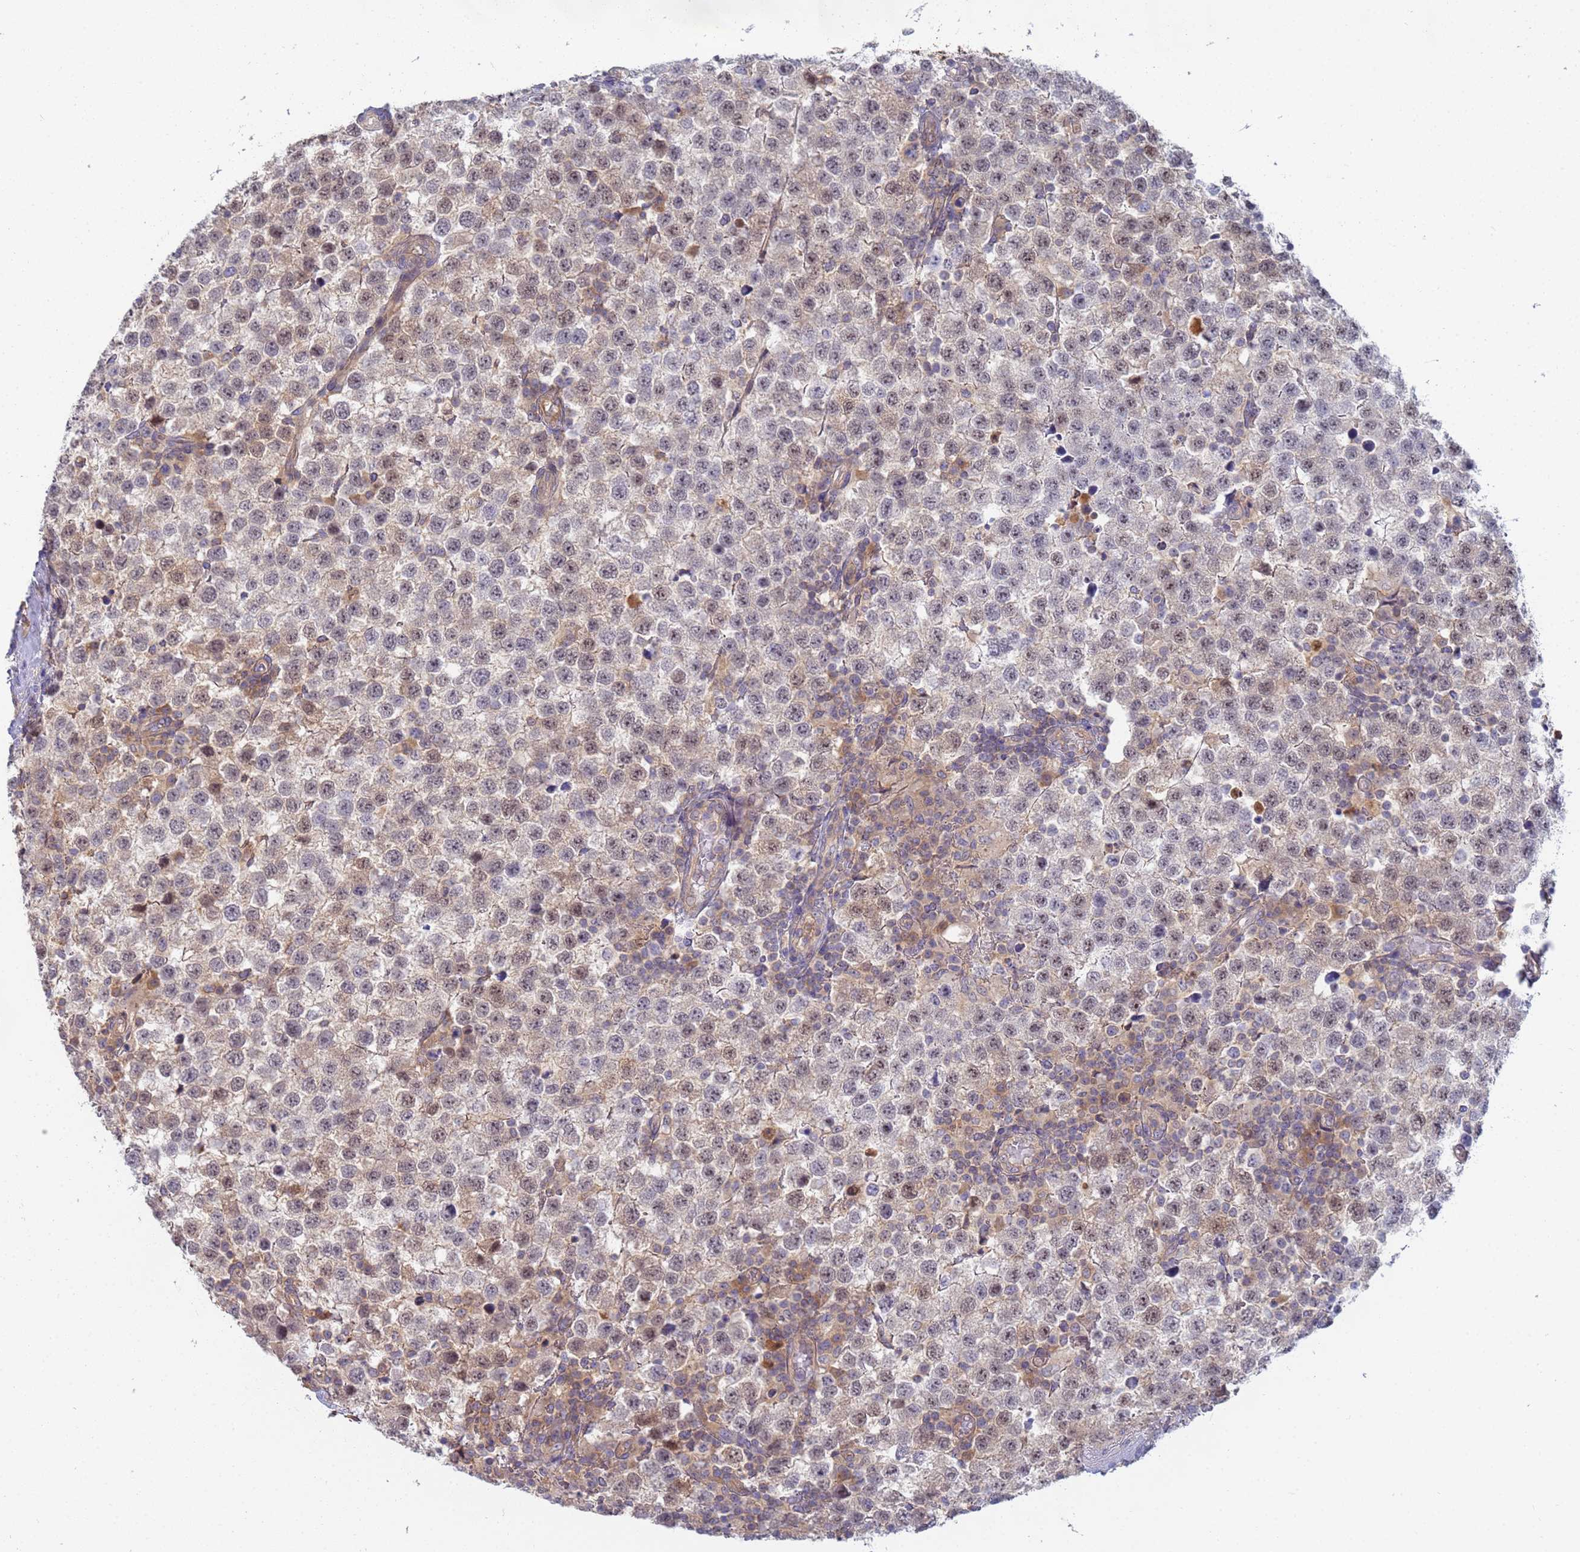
{"staining": {"intensity": "weak", "quantity": "25%-75%", "location": "cytoplasmic/membranous,nuclear"}, "tissue": "testis cancer", "cell_type": "Tumor cells", "image_type": "cancer", "snomed": [{"axis": "morphology", "description": "Seminoma, NOS"}, {"axis": "topography", "description": "Testis"}], "caption": "The photomicrograph demonstrates a brown stain indicating the presence of a protein in the cytoplasmic/membranous and nuclear of tumor cells in seminoma (testis).", "gene": "SHARPIN", "patient": {"sex": "male", "age": 34}}